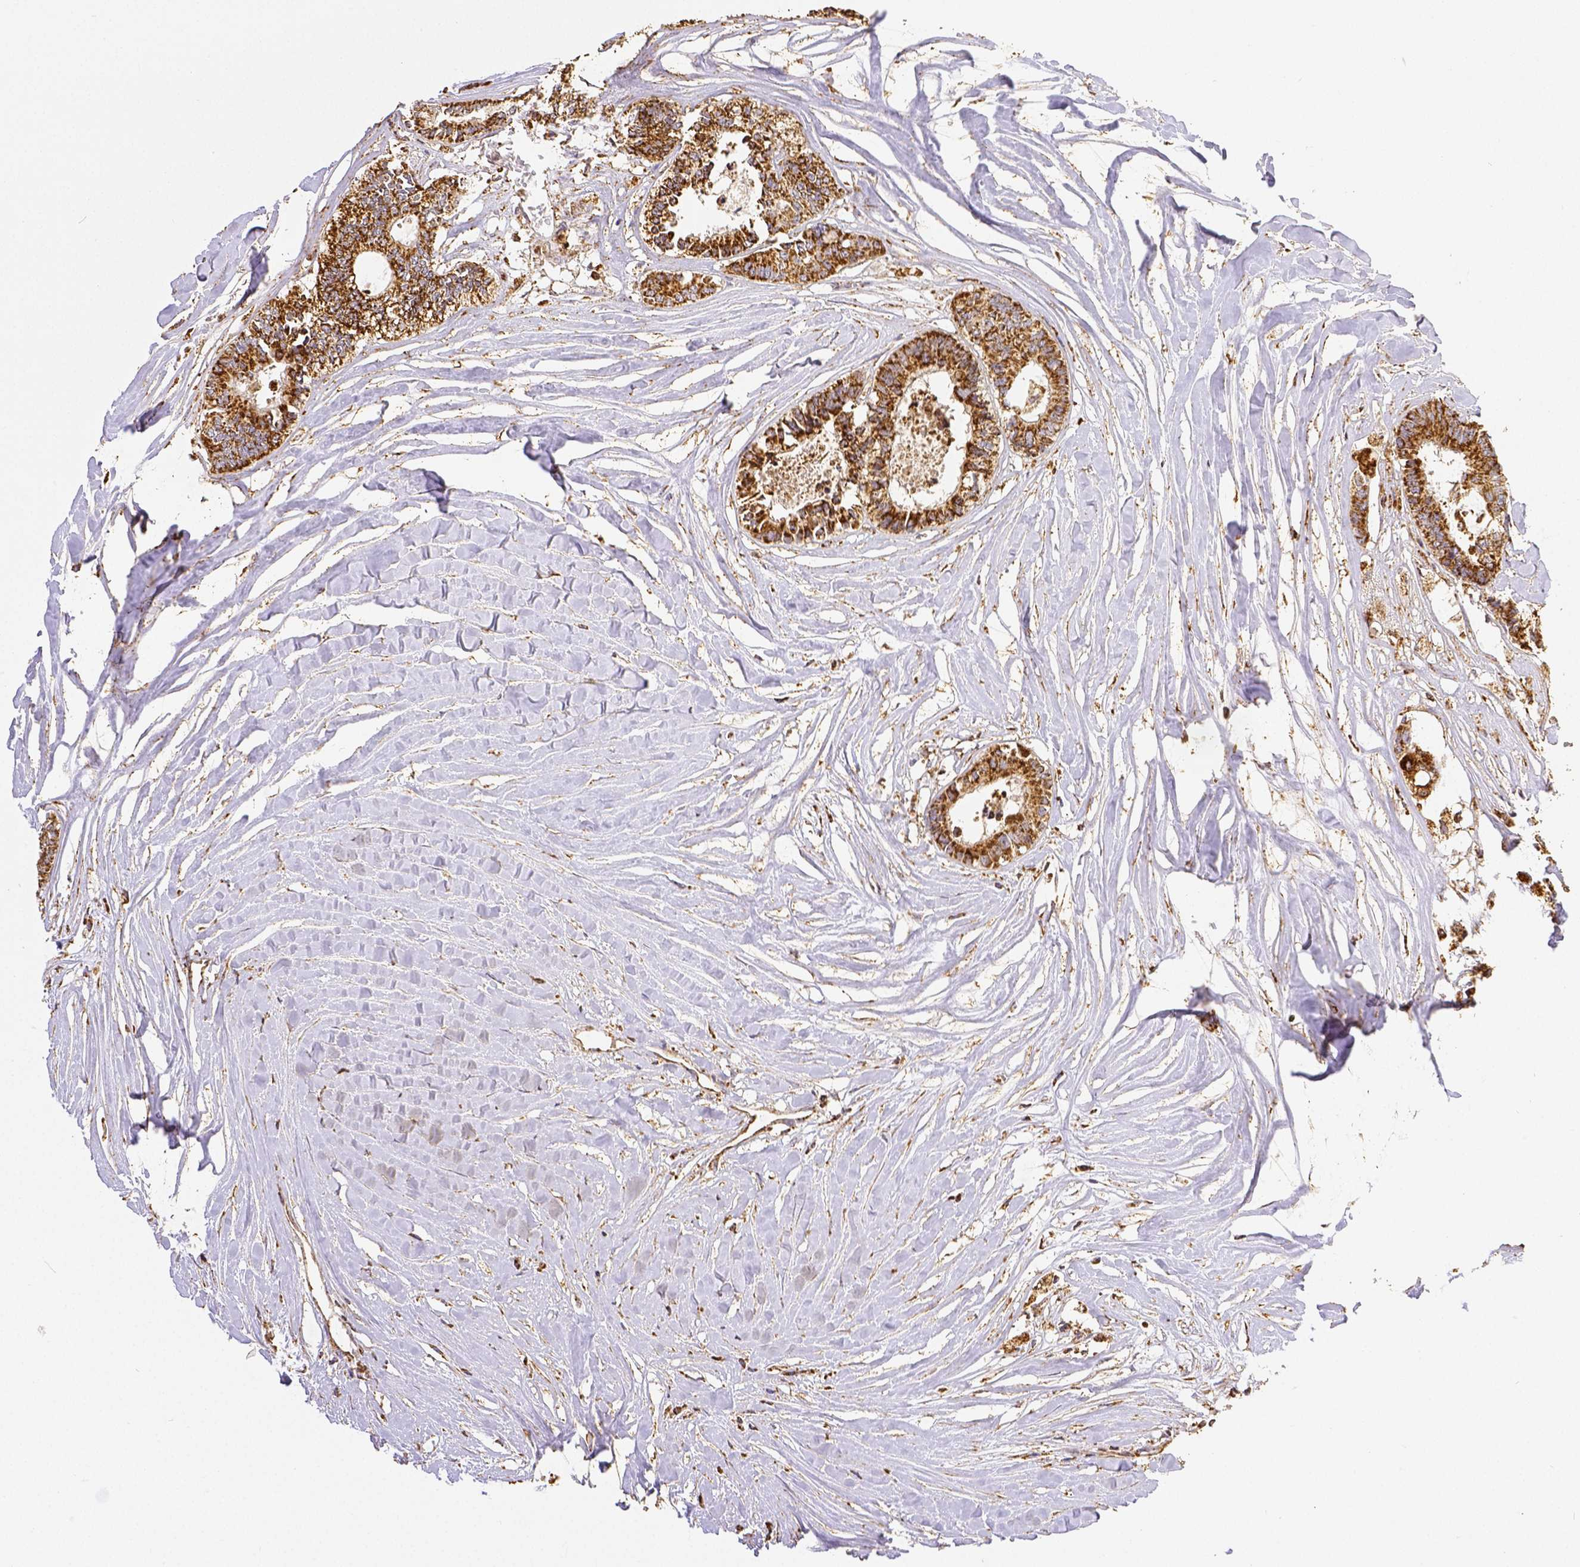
{"staining": {"intensity": "strong", "quantity": ">75%", "location": "cytoplasmic/membranous"}, "tissue": "colorectal cancer", "cell_type": "Tumor cells", "image_type": "cancer", "snomed": [{"axis": "morphology", "description": "Adenocarcinoma, NOS"}, {"axis": "topography", "description": "Colon"}, {"axis": "topography", "description": "Rectum"}], "caption": "Protein staining of colorectal cancer (adenocarcinoma) tissue demonstrates strong cytoplasmic/membranous staining in approximately >75% of tumor cells. (DAB IHC with brightfield microscopy, high magnification).", "gene": "SDHB", "patient": {"sex": "male", "age": 57}}